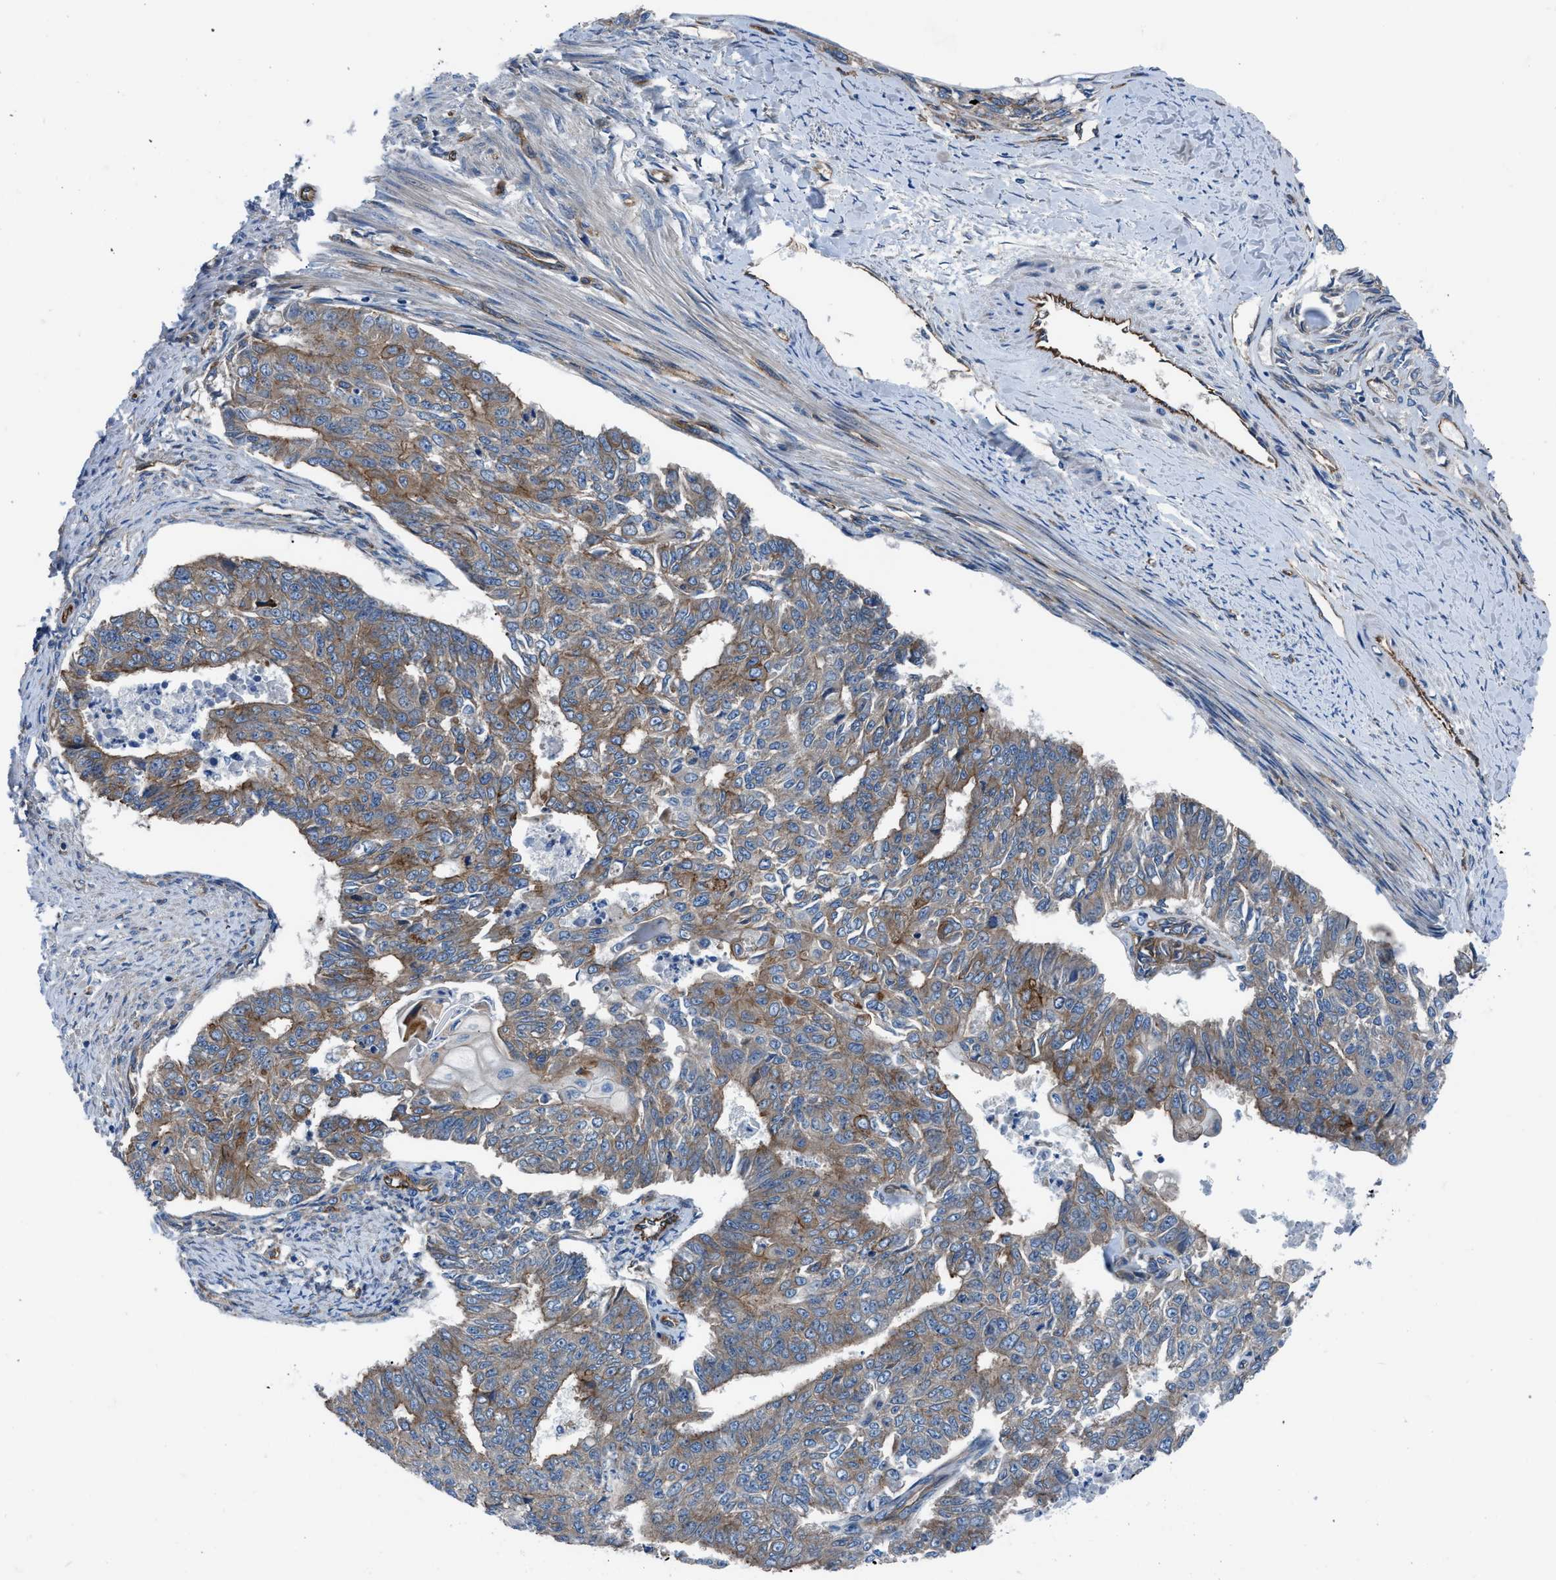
{"staining": {"intensity": "moderate", "quantity": ">75%", "location": "cytoplasmic/membranous"}, "tissue": "endometrial cancer", "cell_type": "Tumor cells", "image_type": "cancer", "snomed": [{"axis": "morphology", "description": "Adenocarcinoma, NOS"}, {"axis": "topography", "description": "Endometrium"}], "caption": "IHC of endometrial cancer demonstrates medium levels of moderate cytoplasmic/membranous positivity in about >75% of tumor cells. Nuclei are stained in blue.", "gene": "TRIP4", "patient": {"sex": "female", "age": 32}}